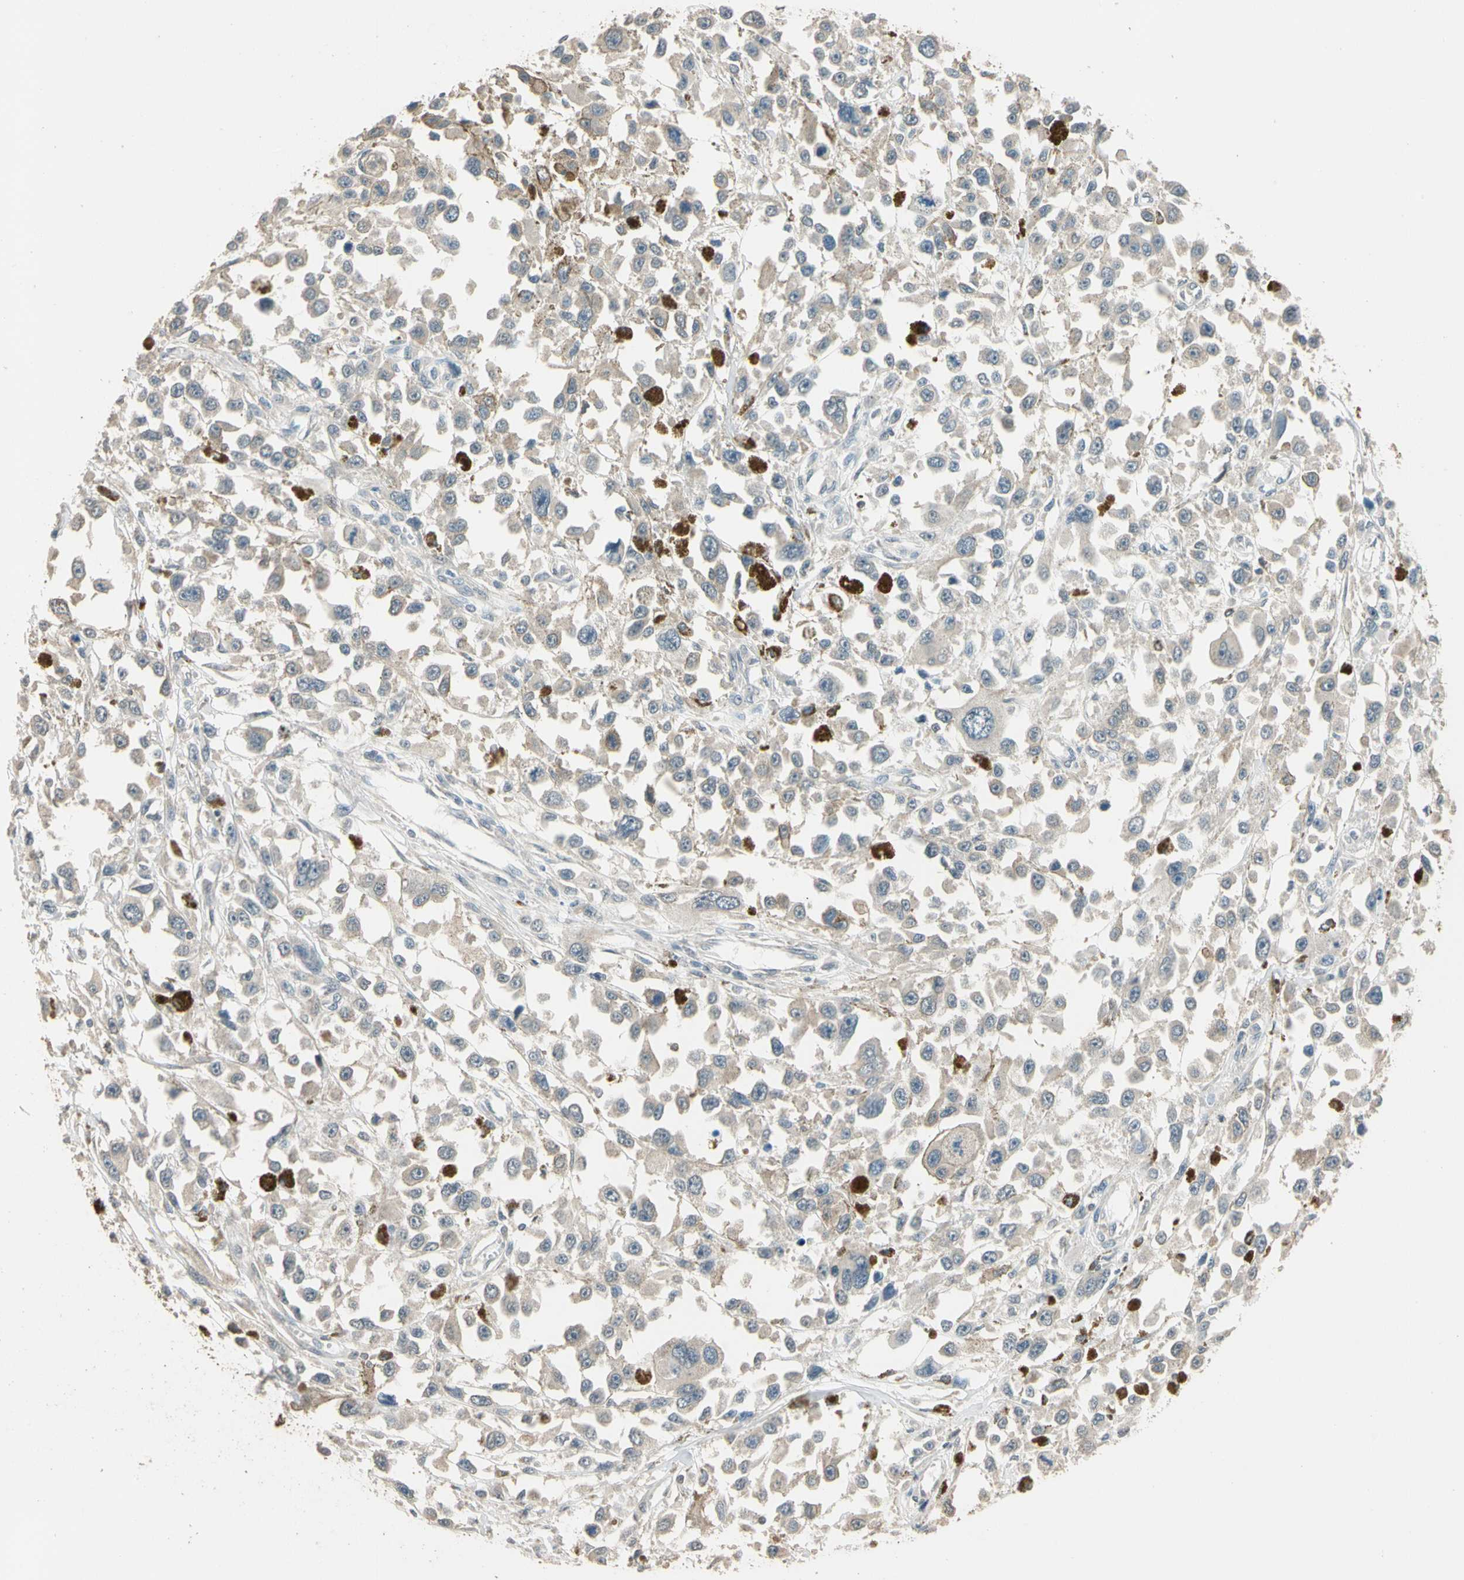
{"staining": {"intensity": "weak", "quantity": "25%-75%", "location": "cytoplasmic/membranous"}, "tissue": "melanoma", "cell_type": "Tumor cells", "image_type": "cancer", "snomed": [{"axis": "morphology", "description": "Malignant melanoma, Metastatic site"}, {"axis": "topography", "description": "Lymph node"}], "caption": "Human malignant melanoma (metastatic site) stained with a protein marker reveals weak staining in tumor cells.", "gene": "MAP3K7", "patient": {"sex": "male", "age": 59}}